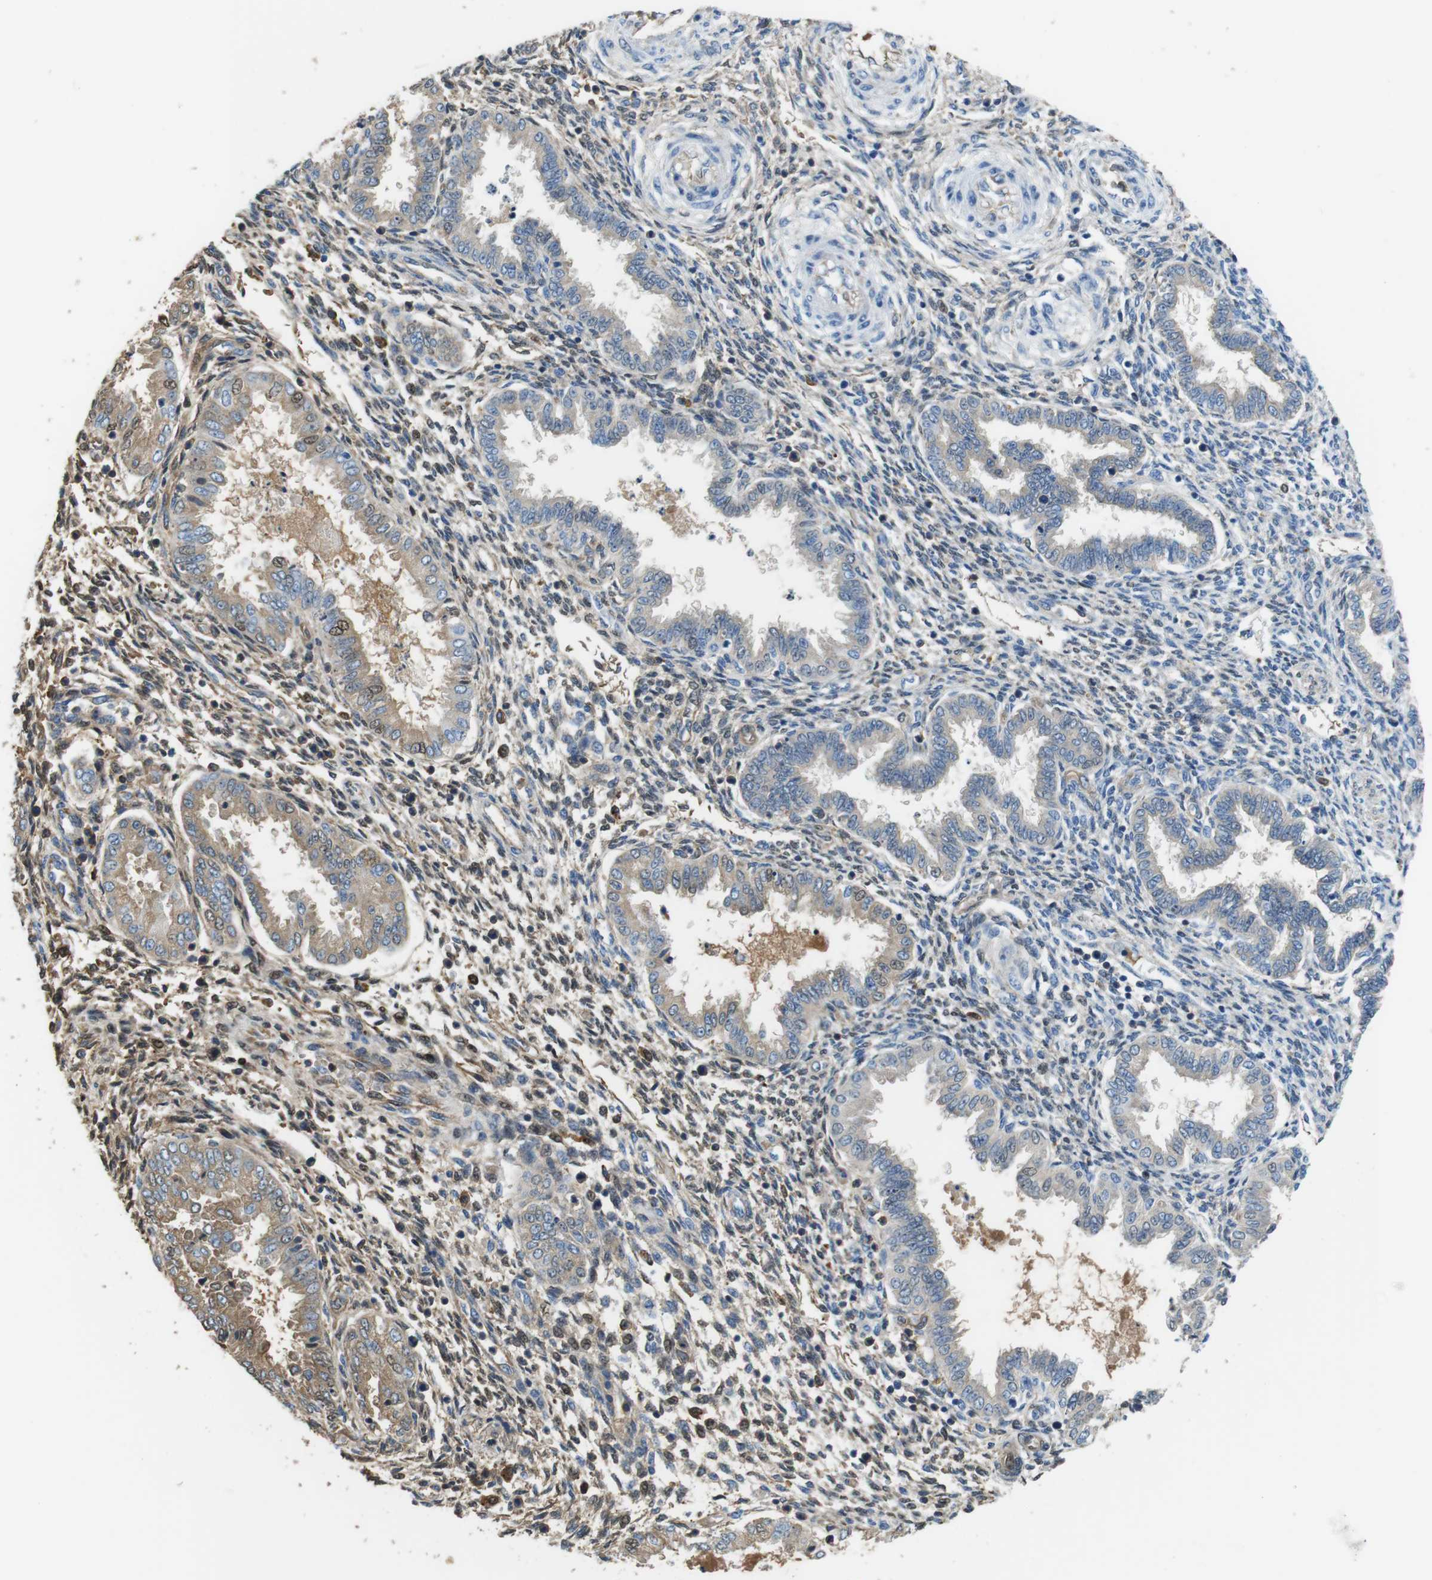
{"staining": {"intensity": "weak", "quantity": "<25%", "location": "cytoplasmic/membranous,nuclear"}, "tissue": "endometrium", "cell_type": "Cells in endometrial stroma", "image_type": "normal", "snomed": [{"axis": "morphology", "description": "Normal tissue, NOS"}, {"axis": "topography", "description": "Endometrium"}], "caption": "An immunohistochemistry micrograph of normal endometrium is shown. There is no staining in cells in endometrial stroma of endometrium.", "gene": "TMPRSS15", "patient": {"sex": "female", "age": 33}}